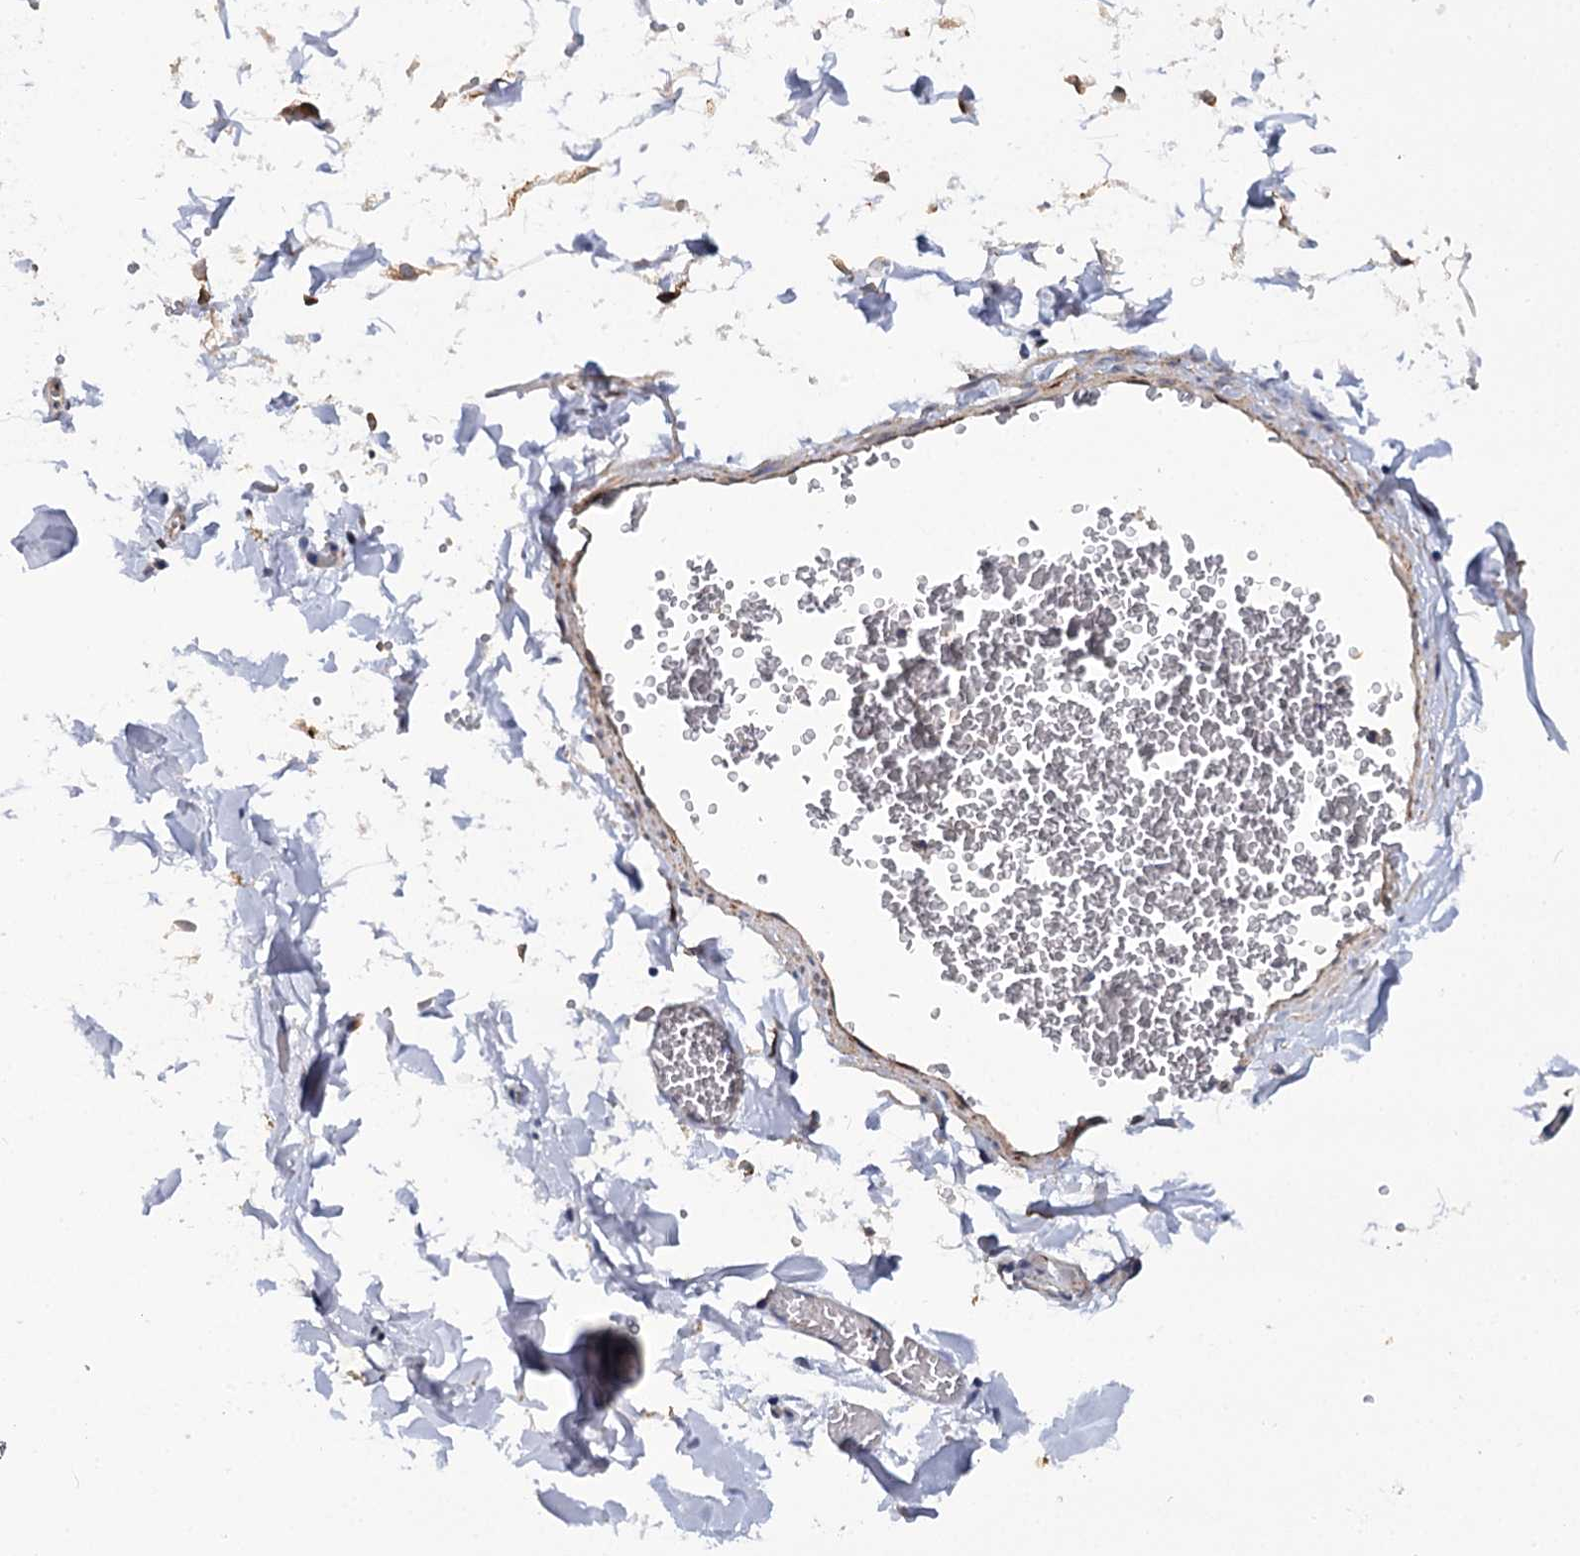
{"staining": {"intensity": "moderate", "quantity": ">75%", "location": "cytoplasmic/membranous"}, "tissue": "adipose tissue", "cell_type": "Adipocytes", "image_type": "normal", "snomed": [{"axis": "morphology", "description": "Normal tissue, NOS"}, {"axis": "topography", "description": "Gallbladder"}, {"axis": "topography", "description": "Peripheral nerve tissue"}], "caption": "This image shows immunohistochemistry staining of unremarkable adipose tissue, with medium moderate cytoplasmic/membranous positivity in about >75% of adipocytes.", "gene": "SUPV3L1", "patient": {"sex": "male", "age": 38}}